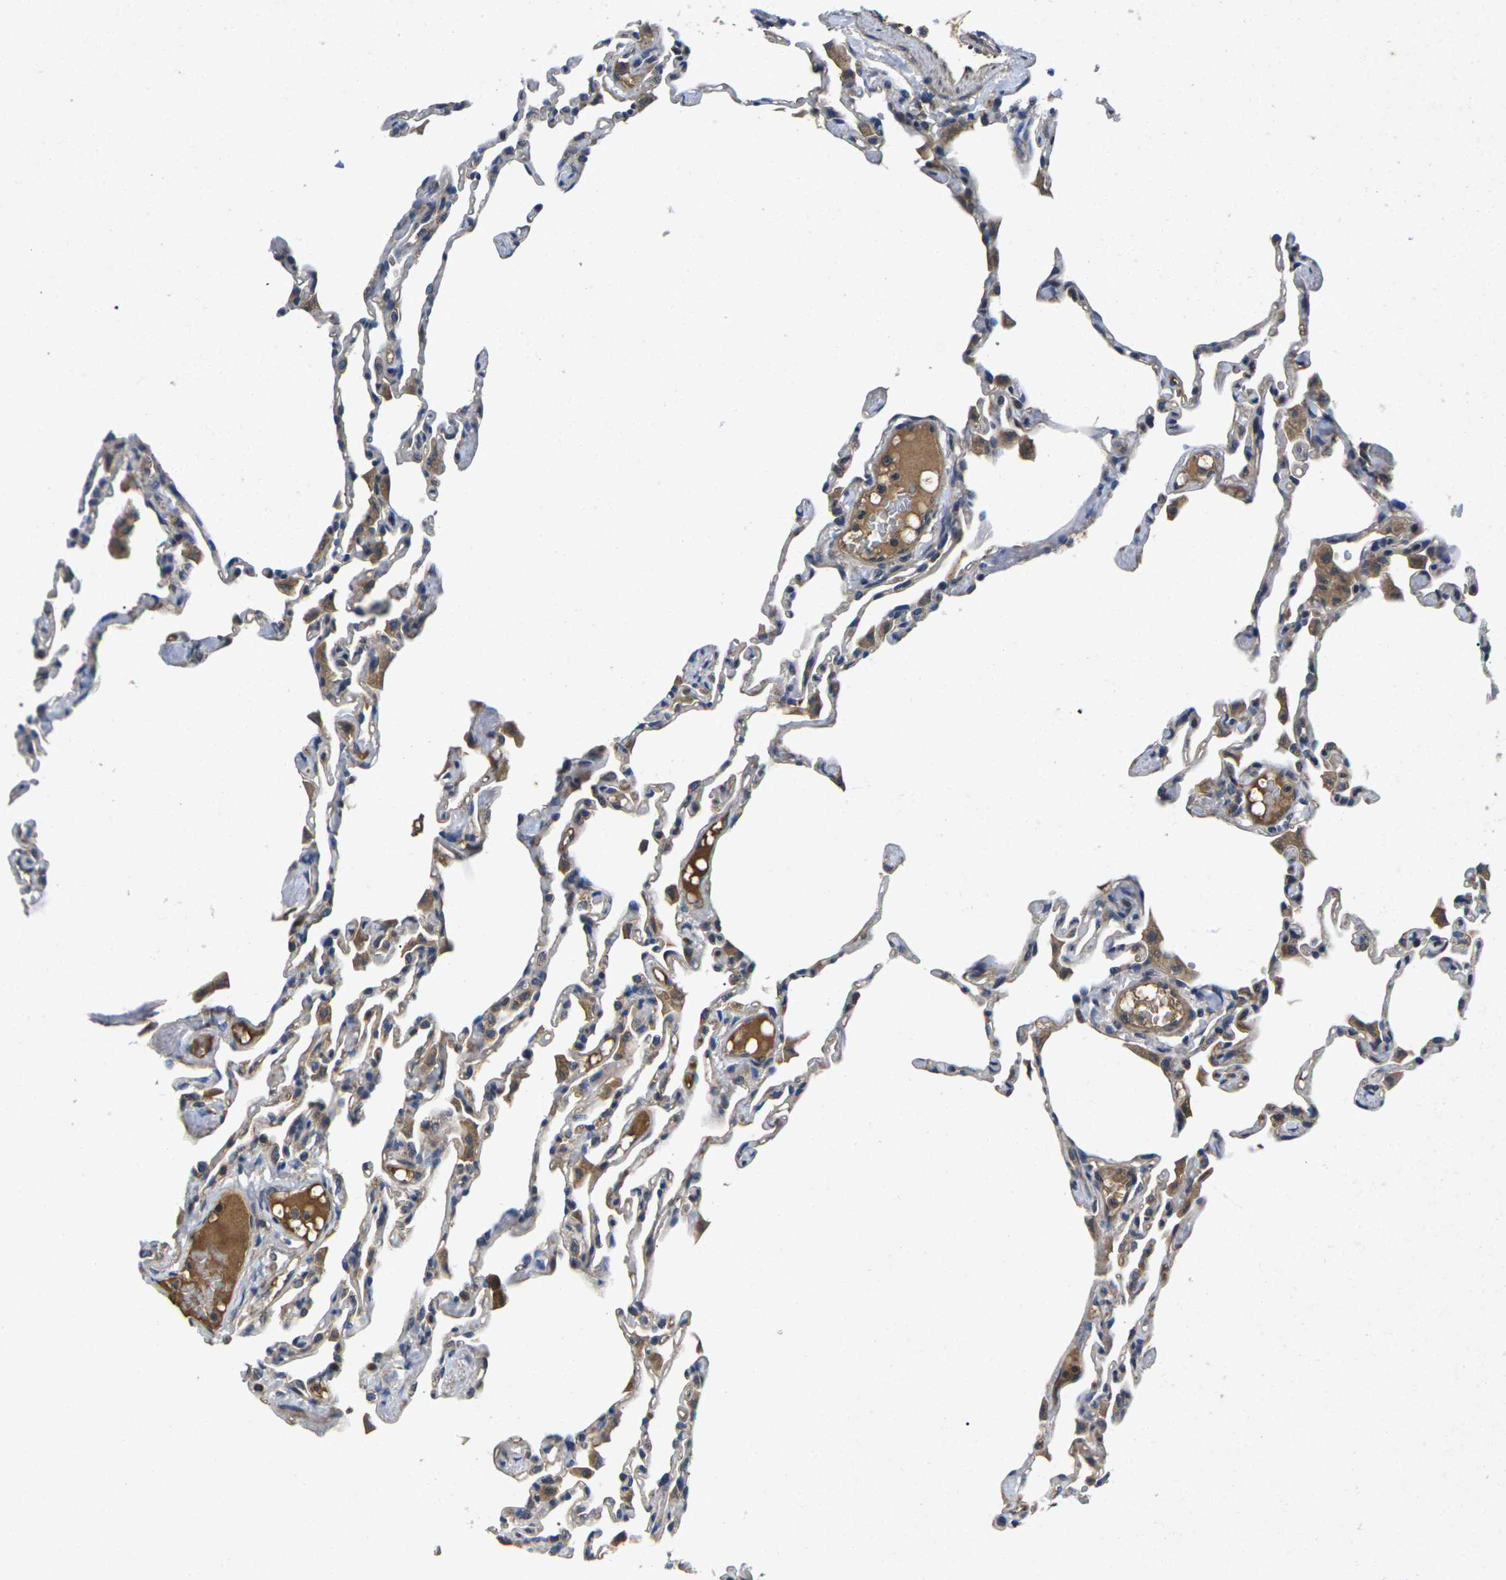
{"staining": {"intensity": "moderate", "quantity": "25%-75%", "location": "cytoplasmic/membranous"}, "tissue": "lung", "cell_type": "Alveolar cells", "image_type": "normal", "snomed": [{"axis": "morphology", "description": "Normal tissue, NOS"}, {"axis": "topography", "description": "Lung"}], "caption": "Normal lung demonstrates moderate cytoplasmic/membranous positivity in approximately 25%-75% of alveolar cells, visualized by immunohistochemistry. Ihc stains the protein in brown and the nuclei are stained blue.", "gene": "KIF1B", "patient": {"sex": "female", "age": 49}}